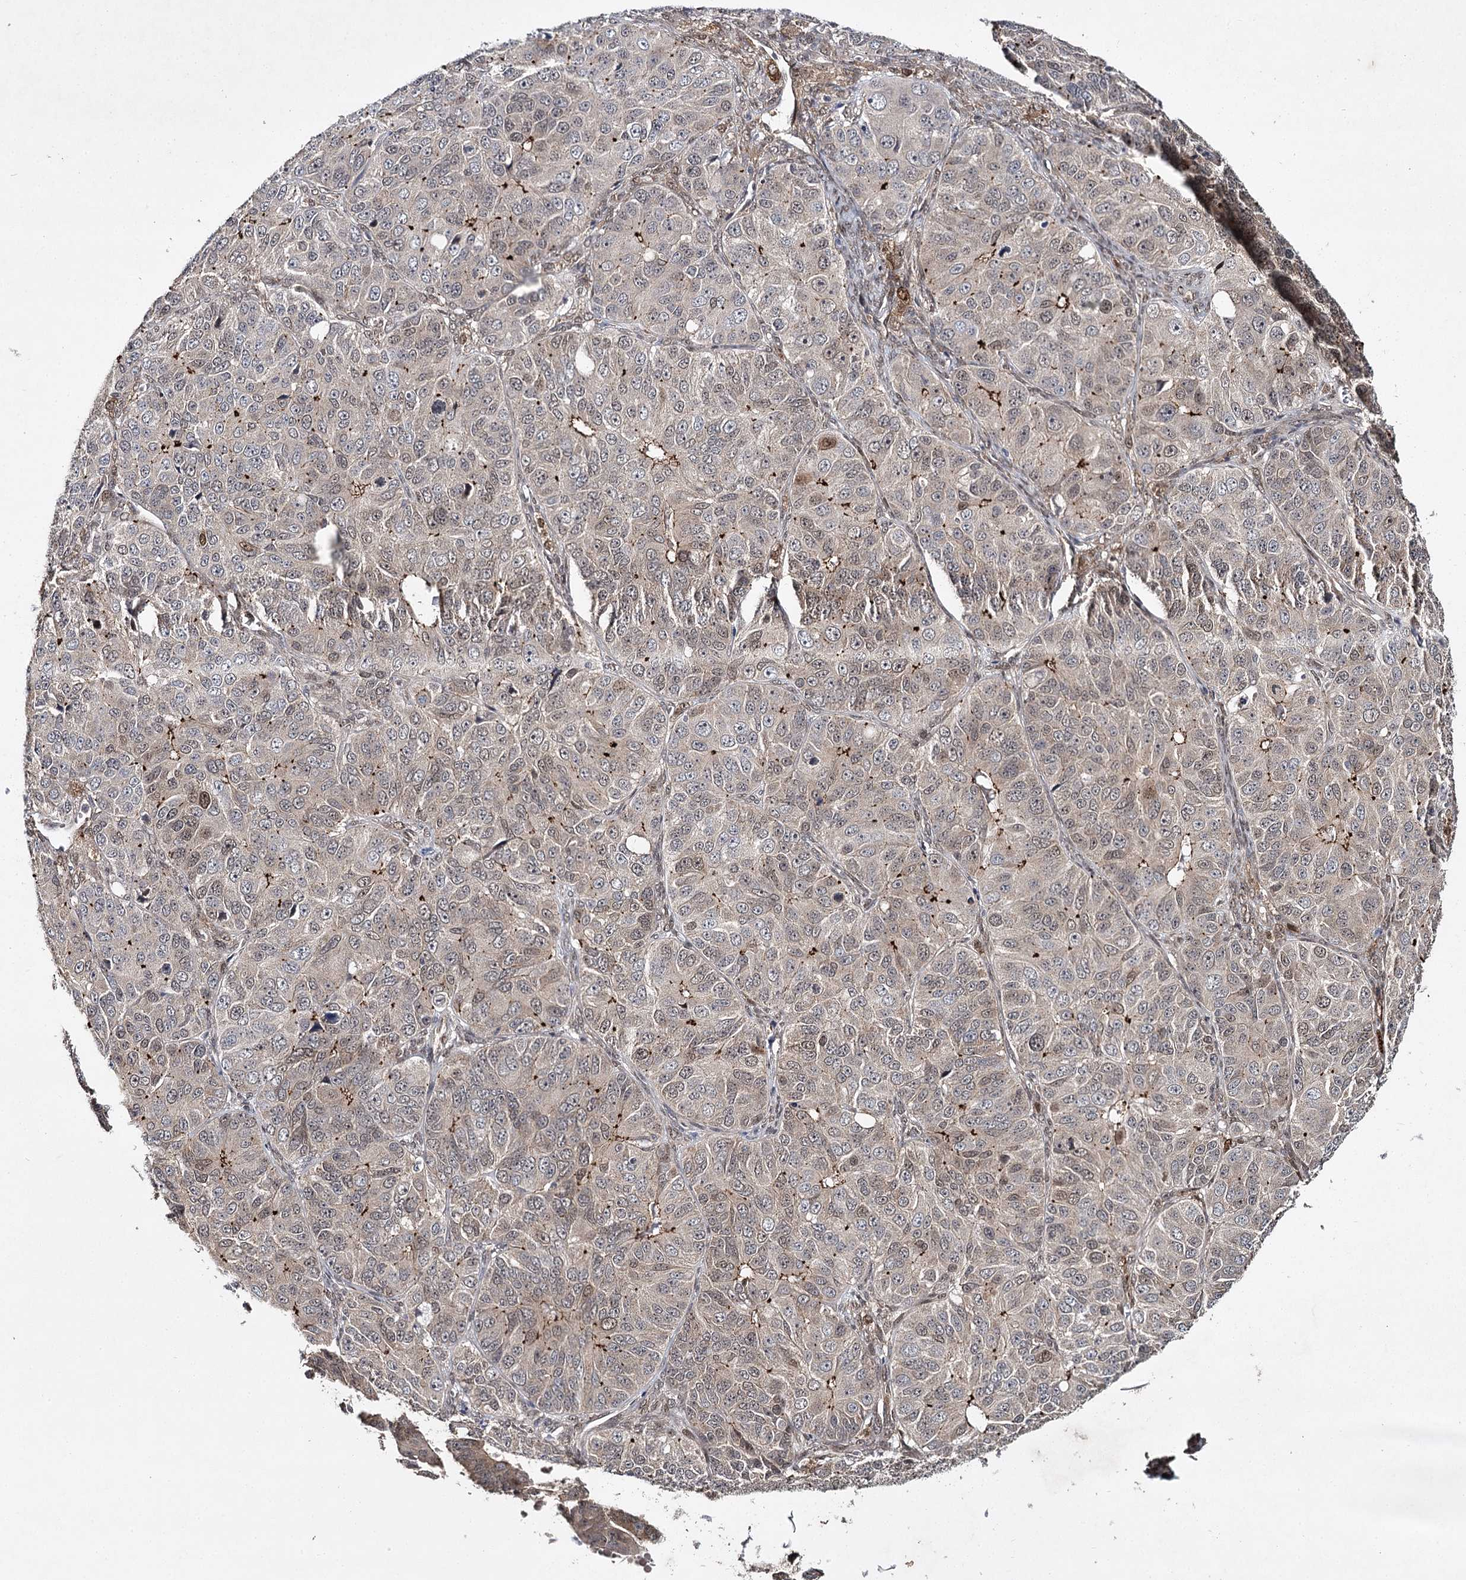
{"staining": {"intensity": "weak", "quantity": "<25%", "location": "nuclear"}, "tissue": "ovarian cancer", "cell_type": "Tumor cells", "image_type": "cancer", "snomed": [{"axis": "morphology", "description": "Carcinoma, endometroid"}, {"axis": "topography", "description": "Ovary"}], "caption": "IHC photomicrograph of ovarian cancer stained for a protein (brown), which demonstrates no positivity in tumor cells.", "gene": "DCUN1D4", "patient": {"sex": "female", "age": 51}}